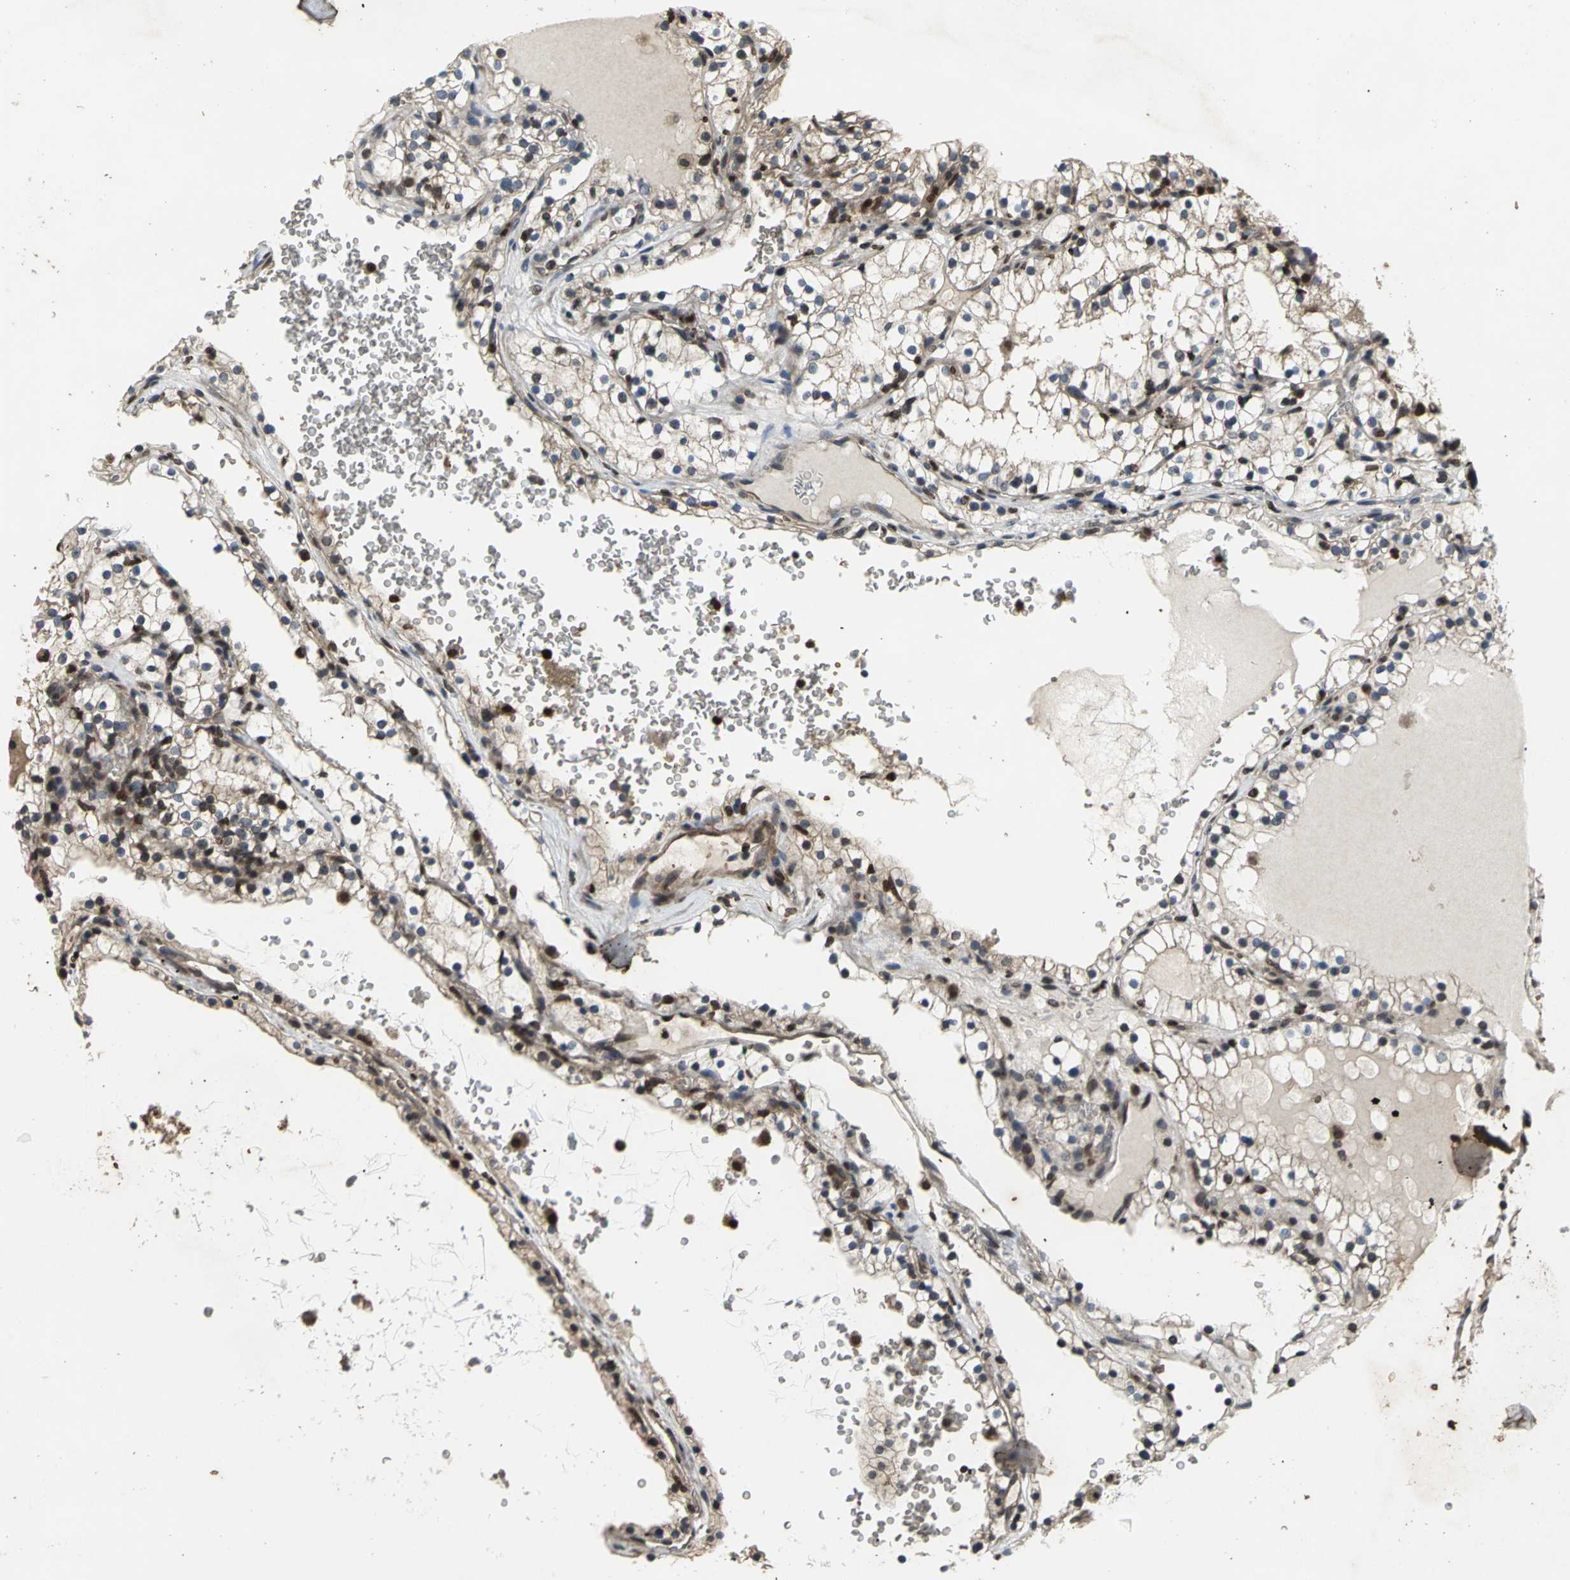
{"staining": {"intensity": "moderate", "quantity": "25%-75%", "location": "cytoplasmic/membranous"}, "tissue": "renal cancer", "cell_type": "Tumor cells", "image_type": "cancer", "snomed": [{"axis": "morphology", "description": "Adenocarcinoma, NOS"}, {"axis": "topography", "description": "Kidney"}], "caption": "An image of renal cancer (adenocarcinoma) stained for a protein displays moderate cytoplasmic/membranous brown staining in tumor cells.", "gene": "AHR", "patient": {"sex": "female", "age": 41}}